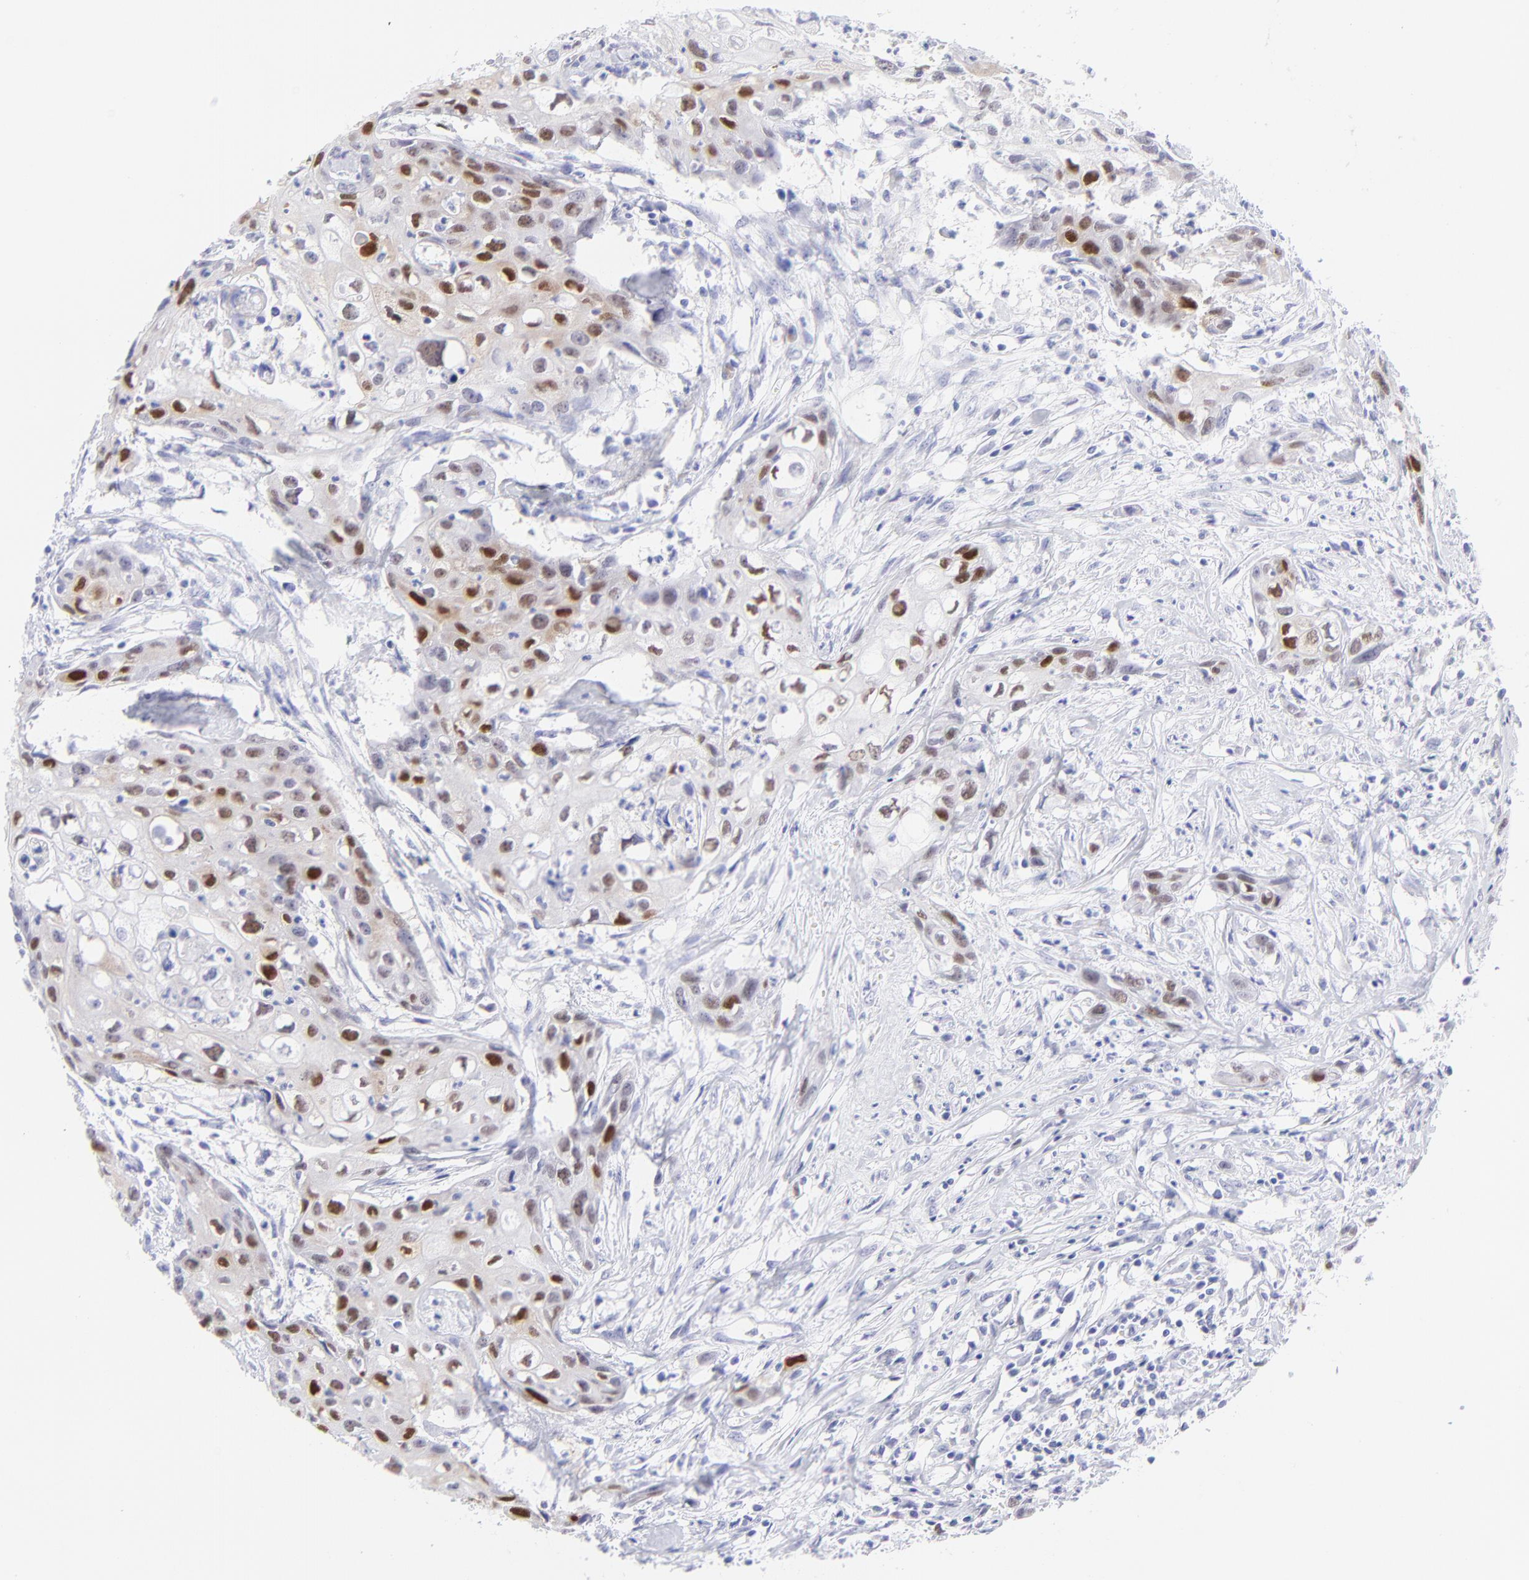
{"staining": {"intensity": "strong", "quantity": "25%-75%", "location": "nuclear"}, "tissue": "urothelial cancer", "cell_type": "Tumor cells", "image_type": "cancer", "snomed": [{"axis": "morphology", "description": "Urothelial carcinoma, High grade"}, {"axis": "topography", "description": "Urinary bladder"}], "caption": "Immunohistochemical staining of urothelial cancer reveals strong nuclear protein positivity in approximately 25%-75% of tumor cells.", "gene": "KLF4", "patient": {"sex": "male", "age": 54}}